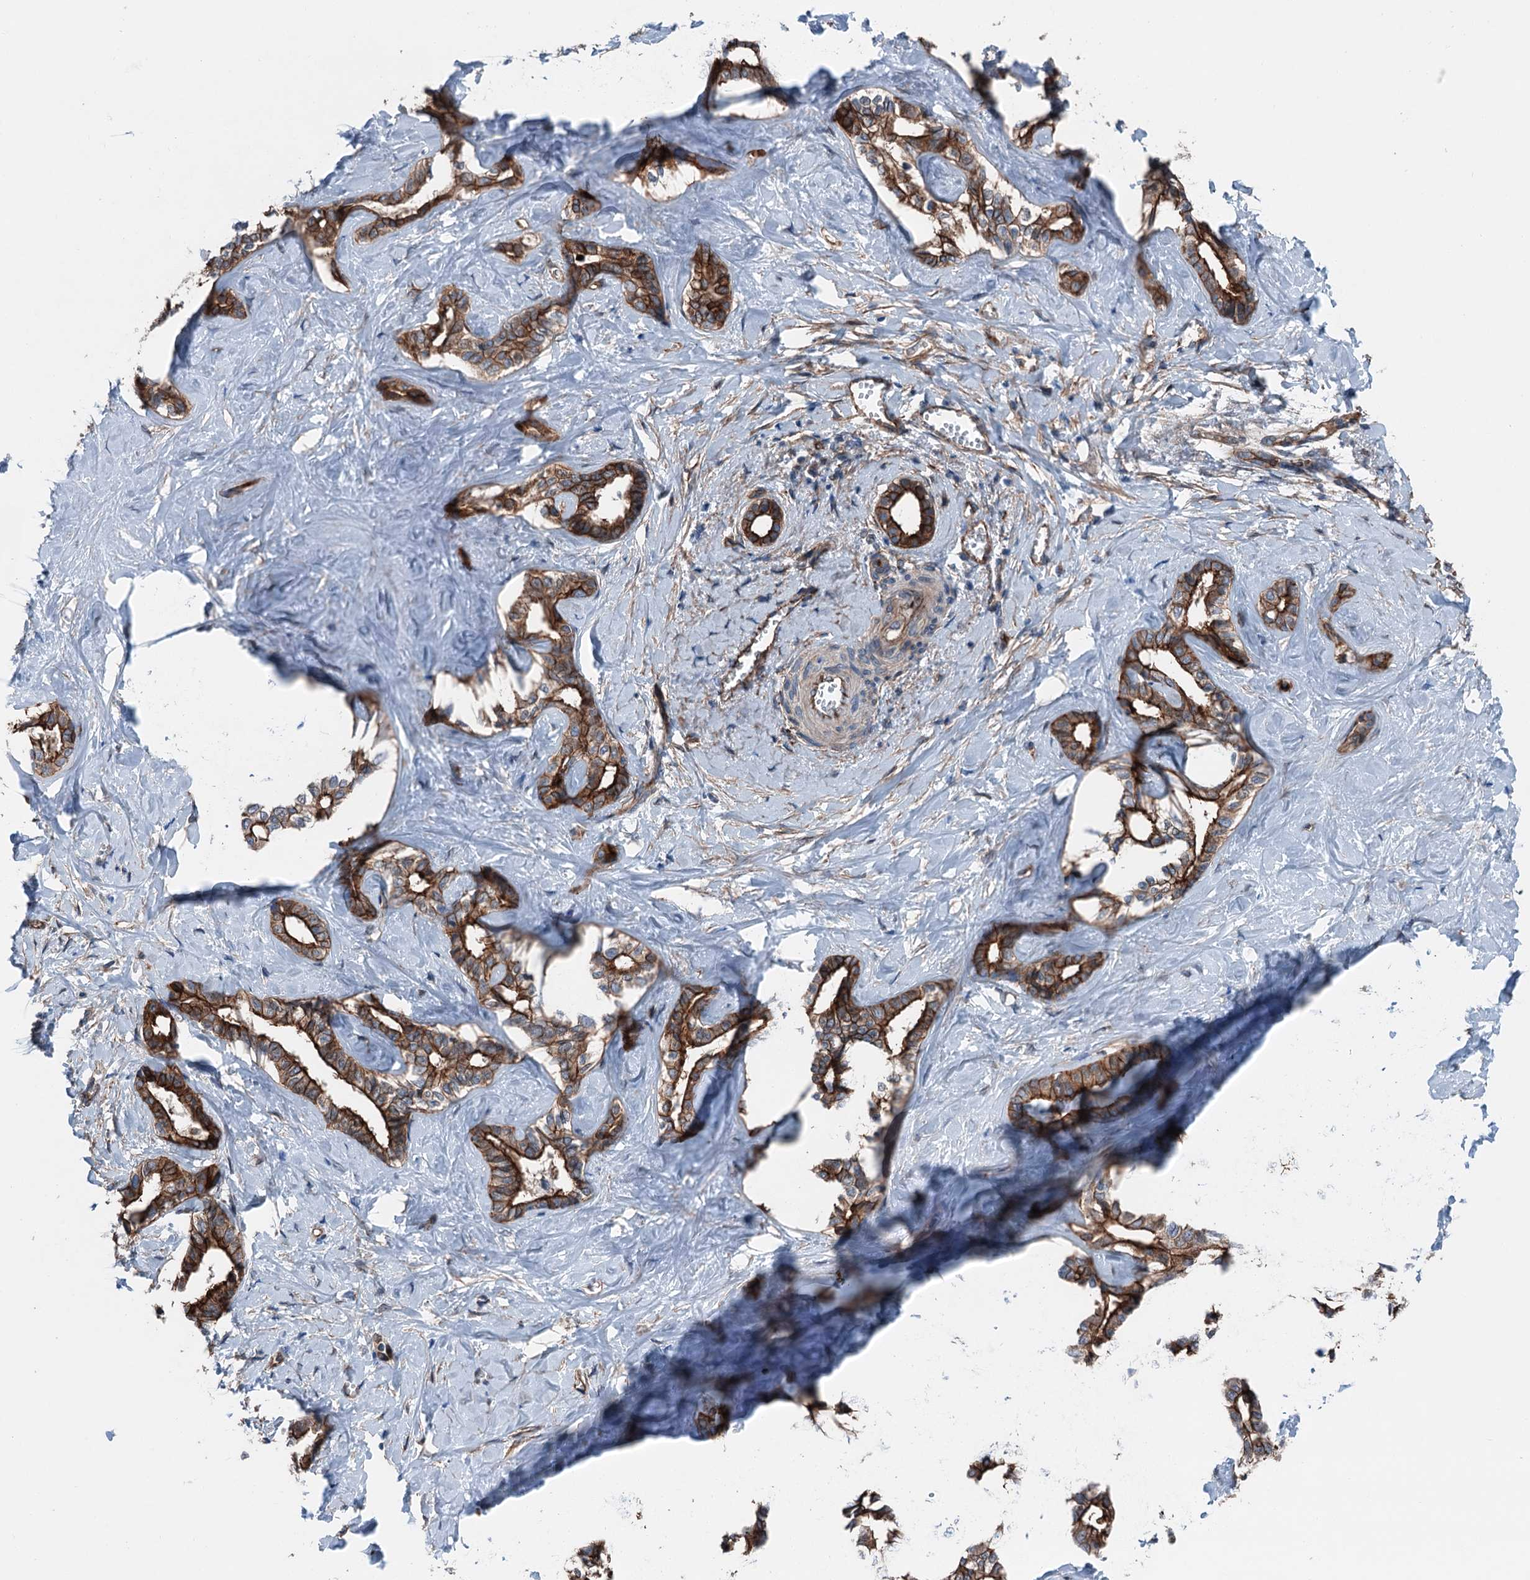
{"staining": {"intensity": "strong", "quantity": ">75%", "location": "cytoplasmic/membranous"}, "tissue": "liver cancer", "cell_type": "Tumor cells", "image_type": "cancer", "snomed": [{"axis": "morphology", "description": "Cholangiocarcinoma"}, {"axis": "topography", "description": "Liver"}], "caption": "DAB immunohistochemical staining of human cholangiocarcinoma (liver) demonstrates strong cytoplasmic/membranous protein positivity in about >75% of tumor cells. (Stains: DAB (3,3'-diaminobenzidine) in brown, nuclei in blue, Microscopy: brightfield microscopy at high magnification).", "gene": "NMRAL1", "patient": {"sex": "female", "age": 77}}